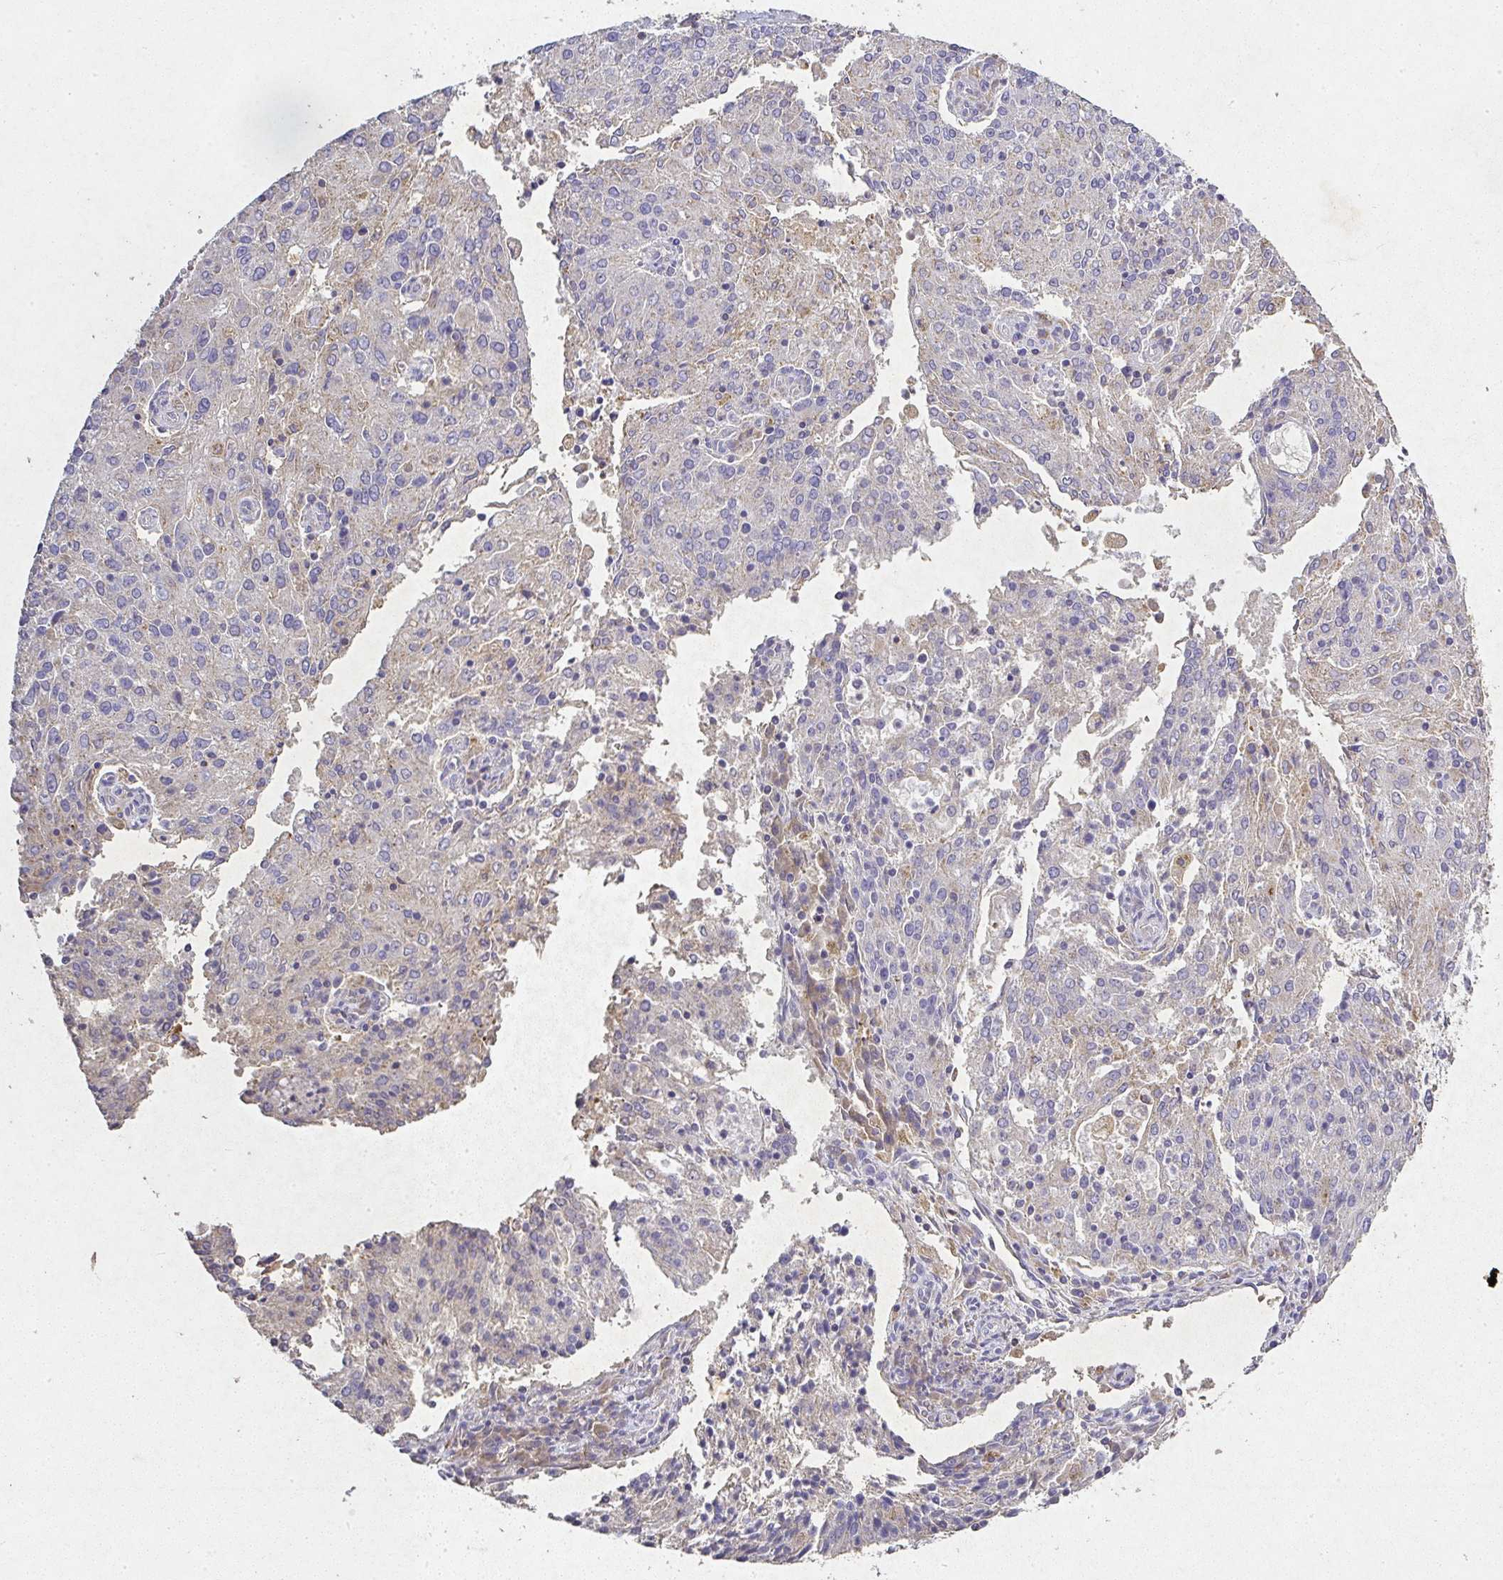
{"staining": {"intensity": "negative", "quantity": "none", "location": "none"}, "tissue": "endometrial cancer", "cell_type": "Tumor cells", "image_type": "cancer", "snomed": [{"axis": "morphology", "description": "Adenocarcinoma, NOS"}, {"axis": "topography", "description": "Endometrium"}], "caption": "This micrograph is of endometrial cancer stained with immunohistochemistry to label a protein in brown with the nuclei are counter-stained blue. There is no expression in tumor cells.", "gene": "RPS2", "patient": {"sex": "female", "age": 82}}